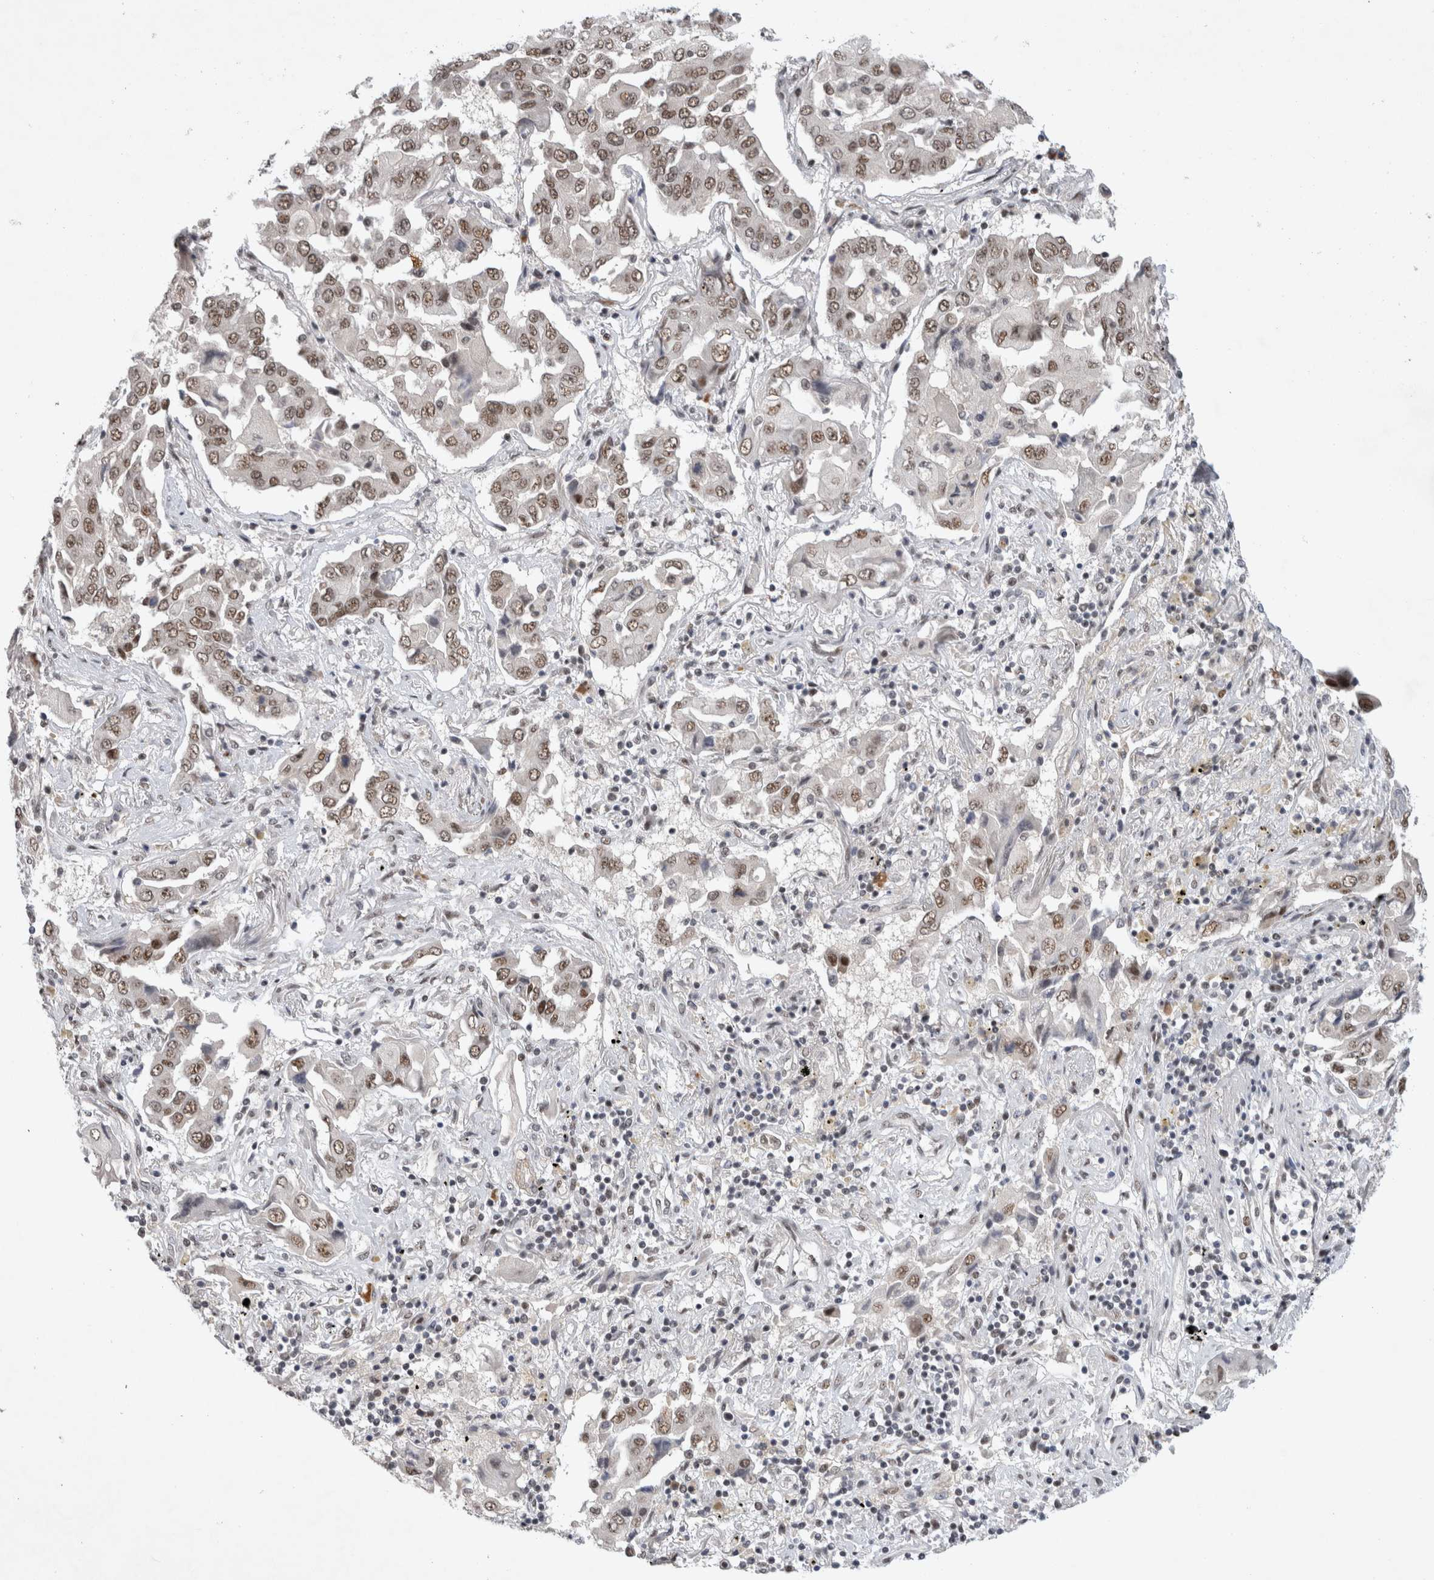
{"staining": {"intensity": "moderate", "quantity": ">75%", "location": "nuclear"}, "tissue": "lung cancer", "cell_type": "Tumor cells", "image_type": "cancer", "snomed": [{"axis": "morphology", "description": "Adenocarcinoma, NOS"}, {"axis": "topography", "description": "Lung"}], "caption": "High-magnification brightfield microscopy of adenocarcinoma (lung) stained with DAB (brown) and counterstained with hematoxylin (blue). tumor cells exhibit moderate nuclear staining is appreciated in about>75% of cells.", "gene": "HESX1", "patient": {"sex": "female", "age": 65}}